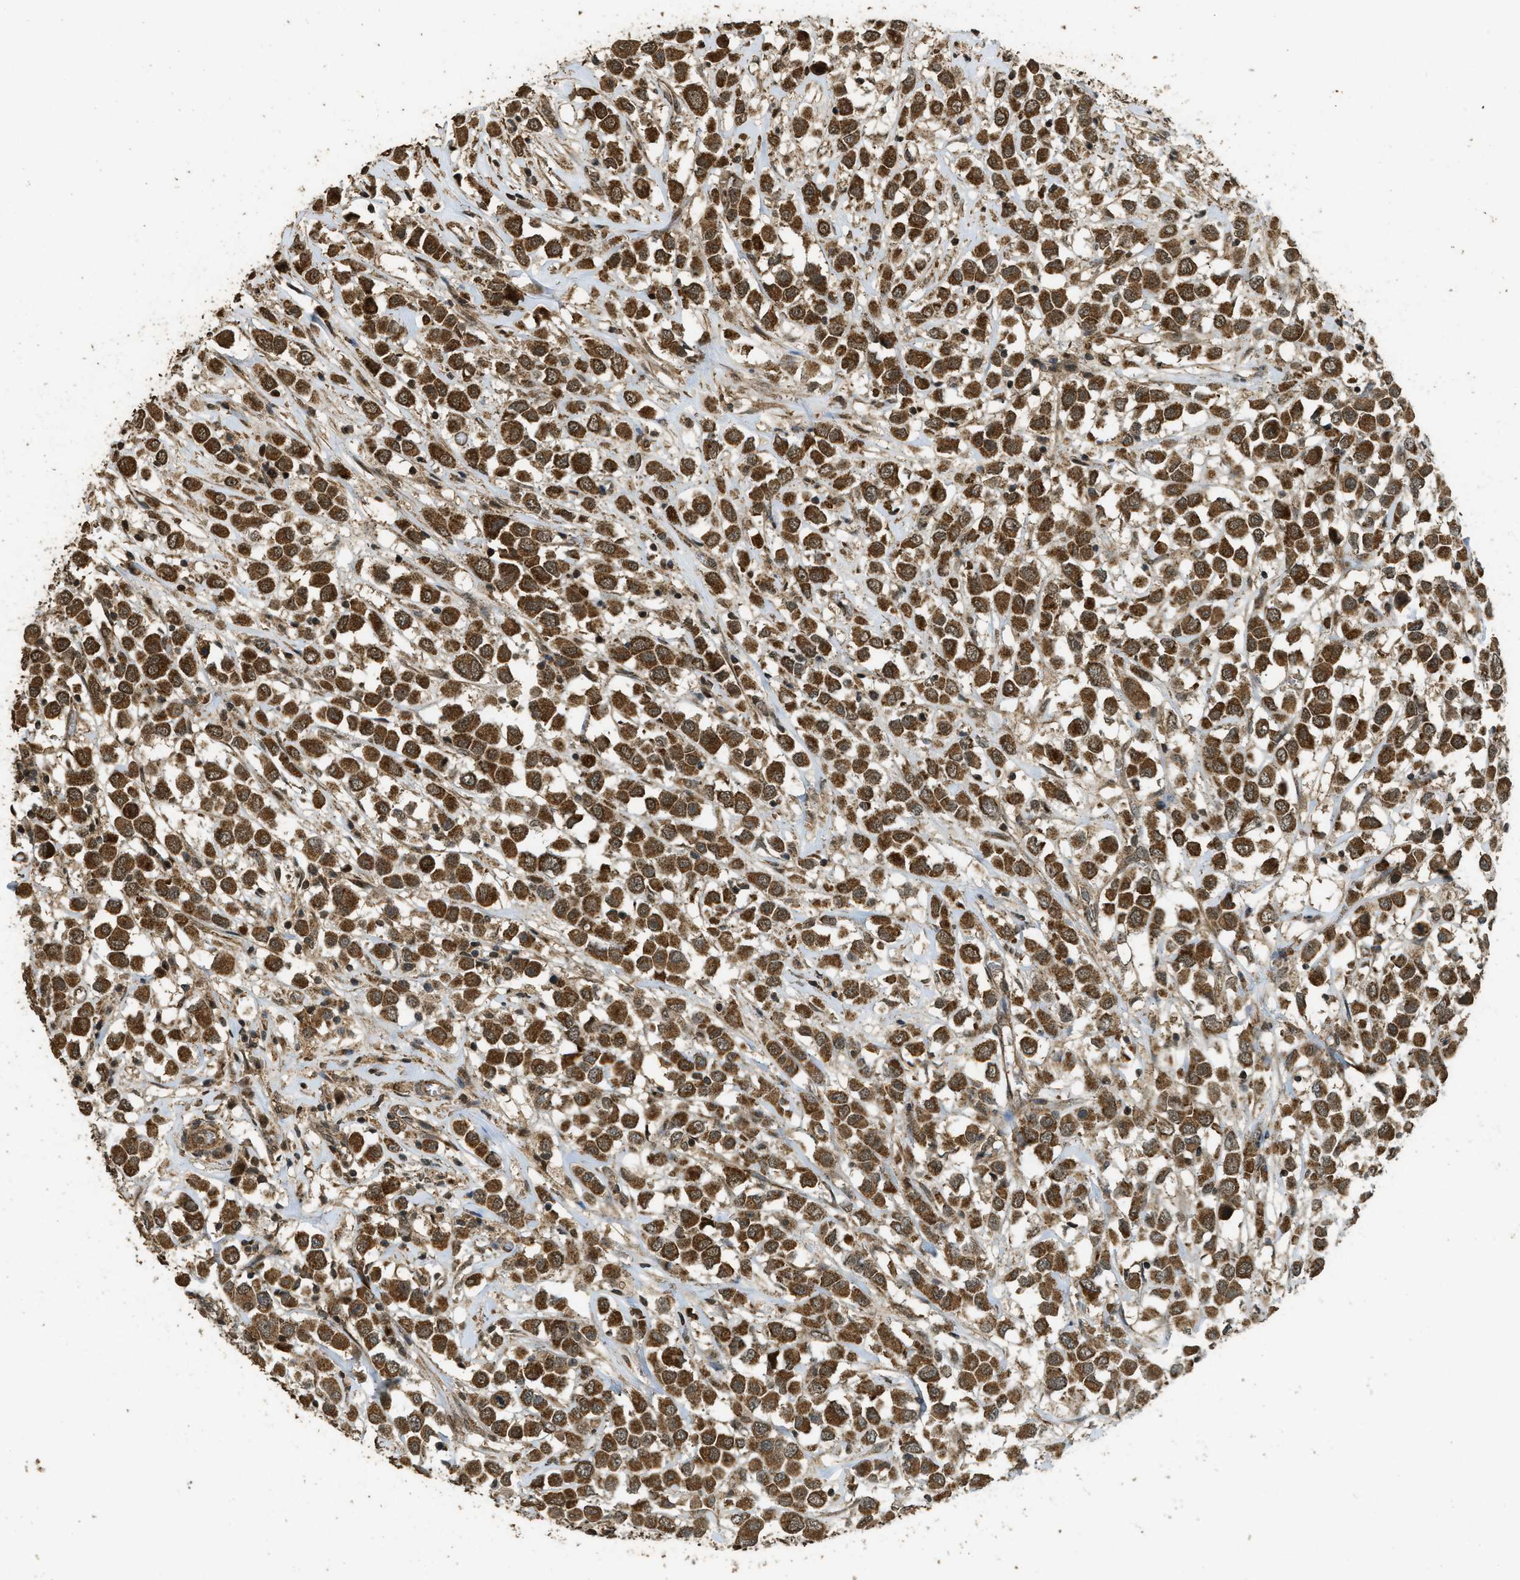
{"staining": {"intensity": "strong", "quantity": ">75%", "location": "cytoplasmic/membranous"}, "tissue": "breast cancer", "cell_type": "Tumor cells", "image_type": "cancer", "snomed": [{"axis": "morphology", "description": "Duct carcinoma"}, {"axis": "topography", "description": "Breast"}], "caption": "Breast cancer stained with DAB (3,3'-diaminobenzidine) immunohistochemistry (IHC) shows high levels of strong cytoplasmic/membranous expression in approximately >75% of tumor cells. (DAB (3,3'-diaminobenzidine) = brown stain, brightfield microscopy at high magnification).", "gene": "CTPS1", "patient": {"sex": "female", "age": 61}}